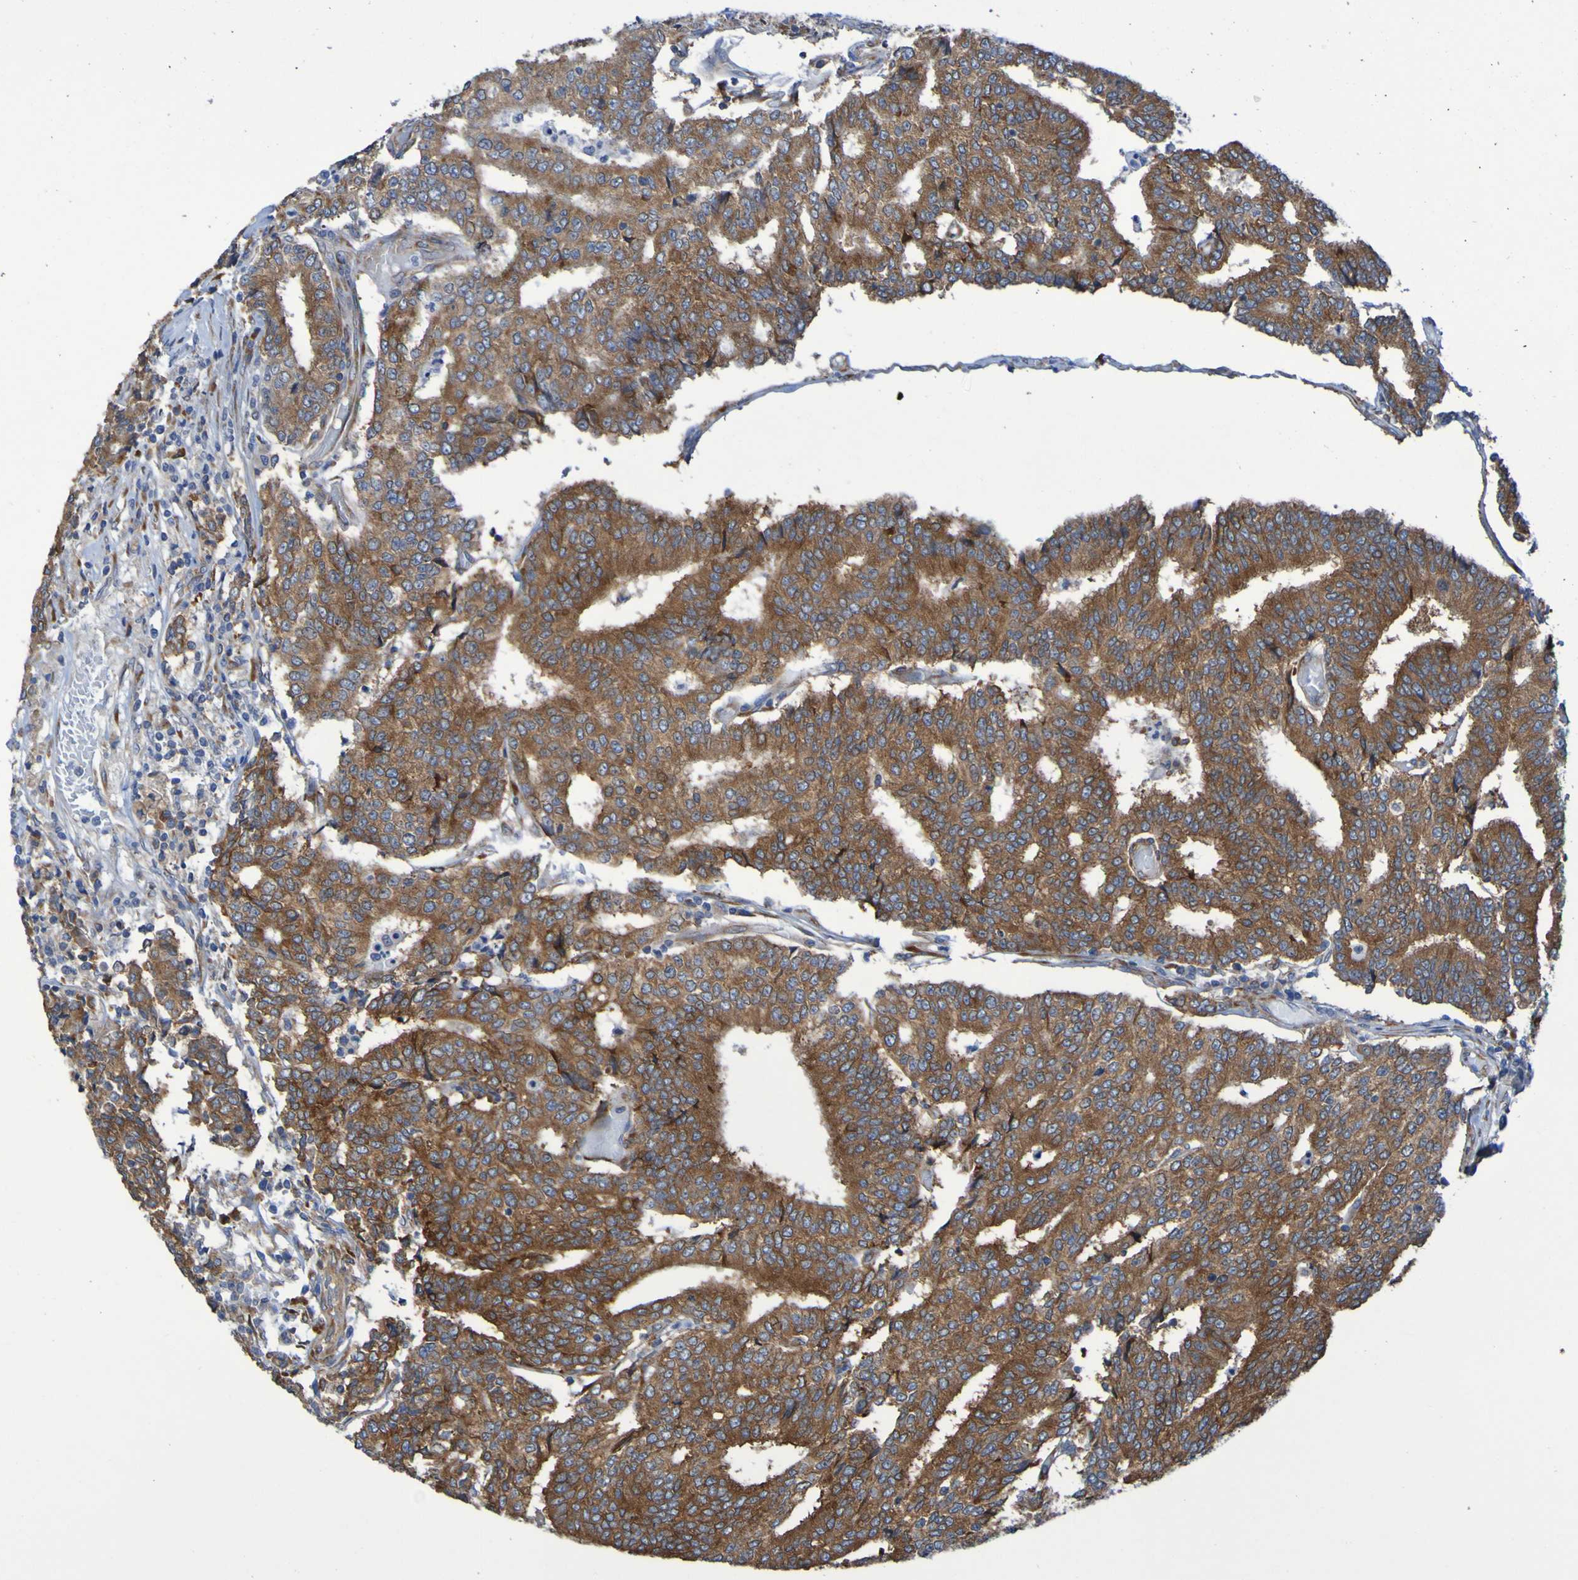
{"staining": {"intensity": "strong", "quantity": ">75%", "location": "cytoplasmic/membranous"}, "tissue": "prostate cancer", "cell_type": "Tumor cells", "image_type": "cancer", "snomed": [{"axis": "morphology", "description": "Normal tissue, NOS"}, {"axis": "morphology", "description": "Adenocarcinoma, High grade"}, {"axis": "topography", "description": "Prostate"}, {"axis": "topography", "description": "Seminal veicle"}], "caption": "Immunohistochemical staining of human prostate high-grade adenocarcinoma exhibits strong cytoplasmic/membranous protein expression in approximately >75% of tumor cells.", "gene": "FKBP3", "patient": {"sex": "male", "age": 55}}